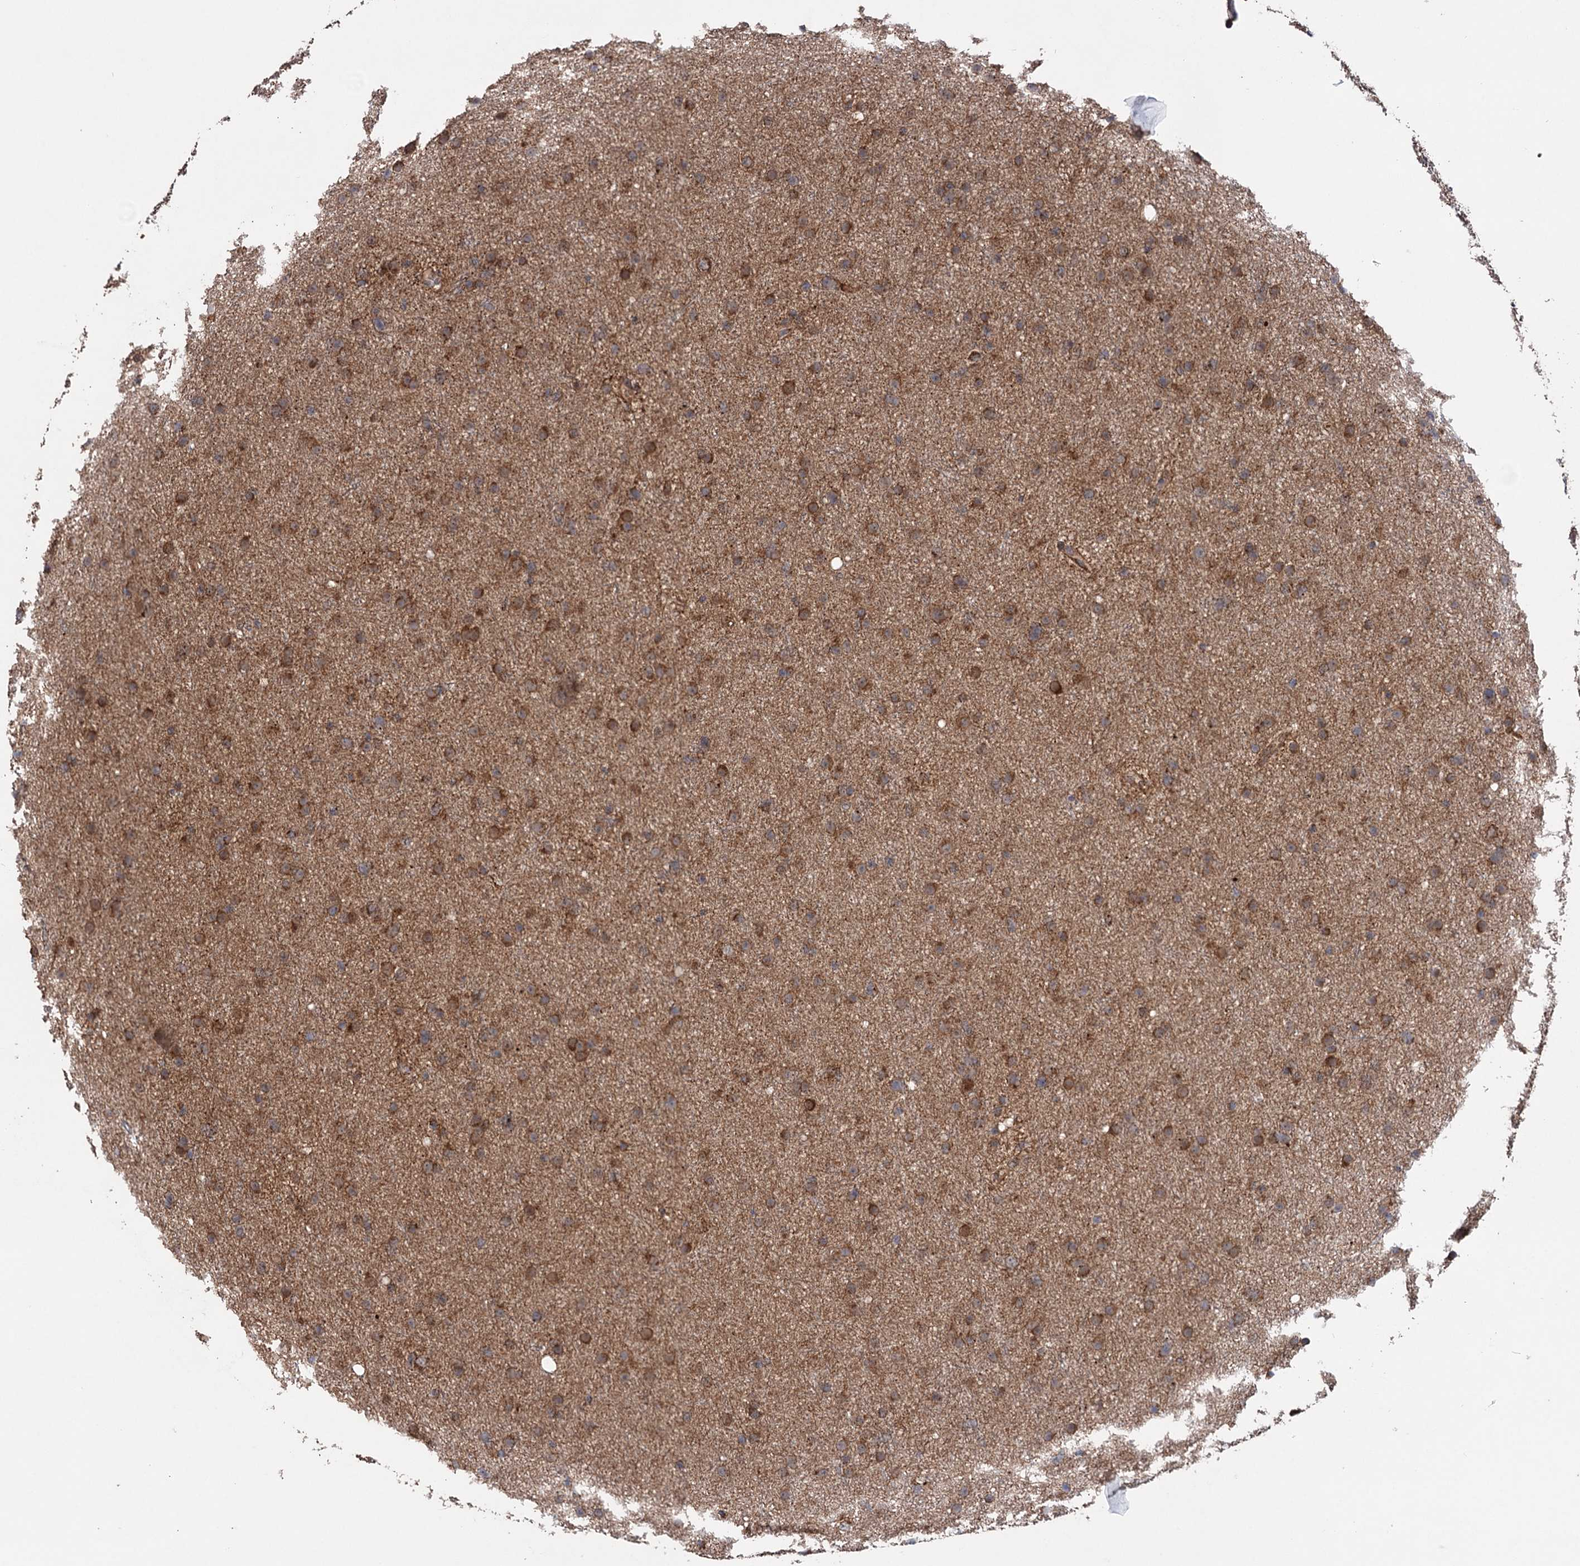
{"staining": {"intensity": "moderate", "quantity": ">75%", "location": "cytoplasmic/membranous"}, "tissue": "glioma", "cell_type": "Tumor cells", "image_type": "cancer", "snomed": [{"axis": "morphology", "description": "Glioma, malignant, Low grade"}, {"axis": "topography", "description": "Cerebral cortex"}], "caption": "Tumor cells show moderate cytoplasmic/membranous expression in approximately >75% of cells in glioma.", "gene": "SUCLA2", "patient": {"sex": "female", "age": 39}}